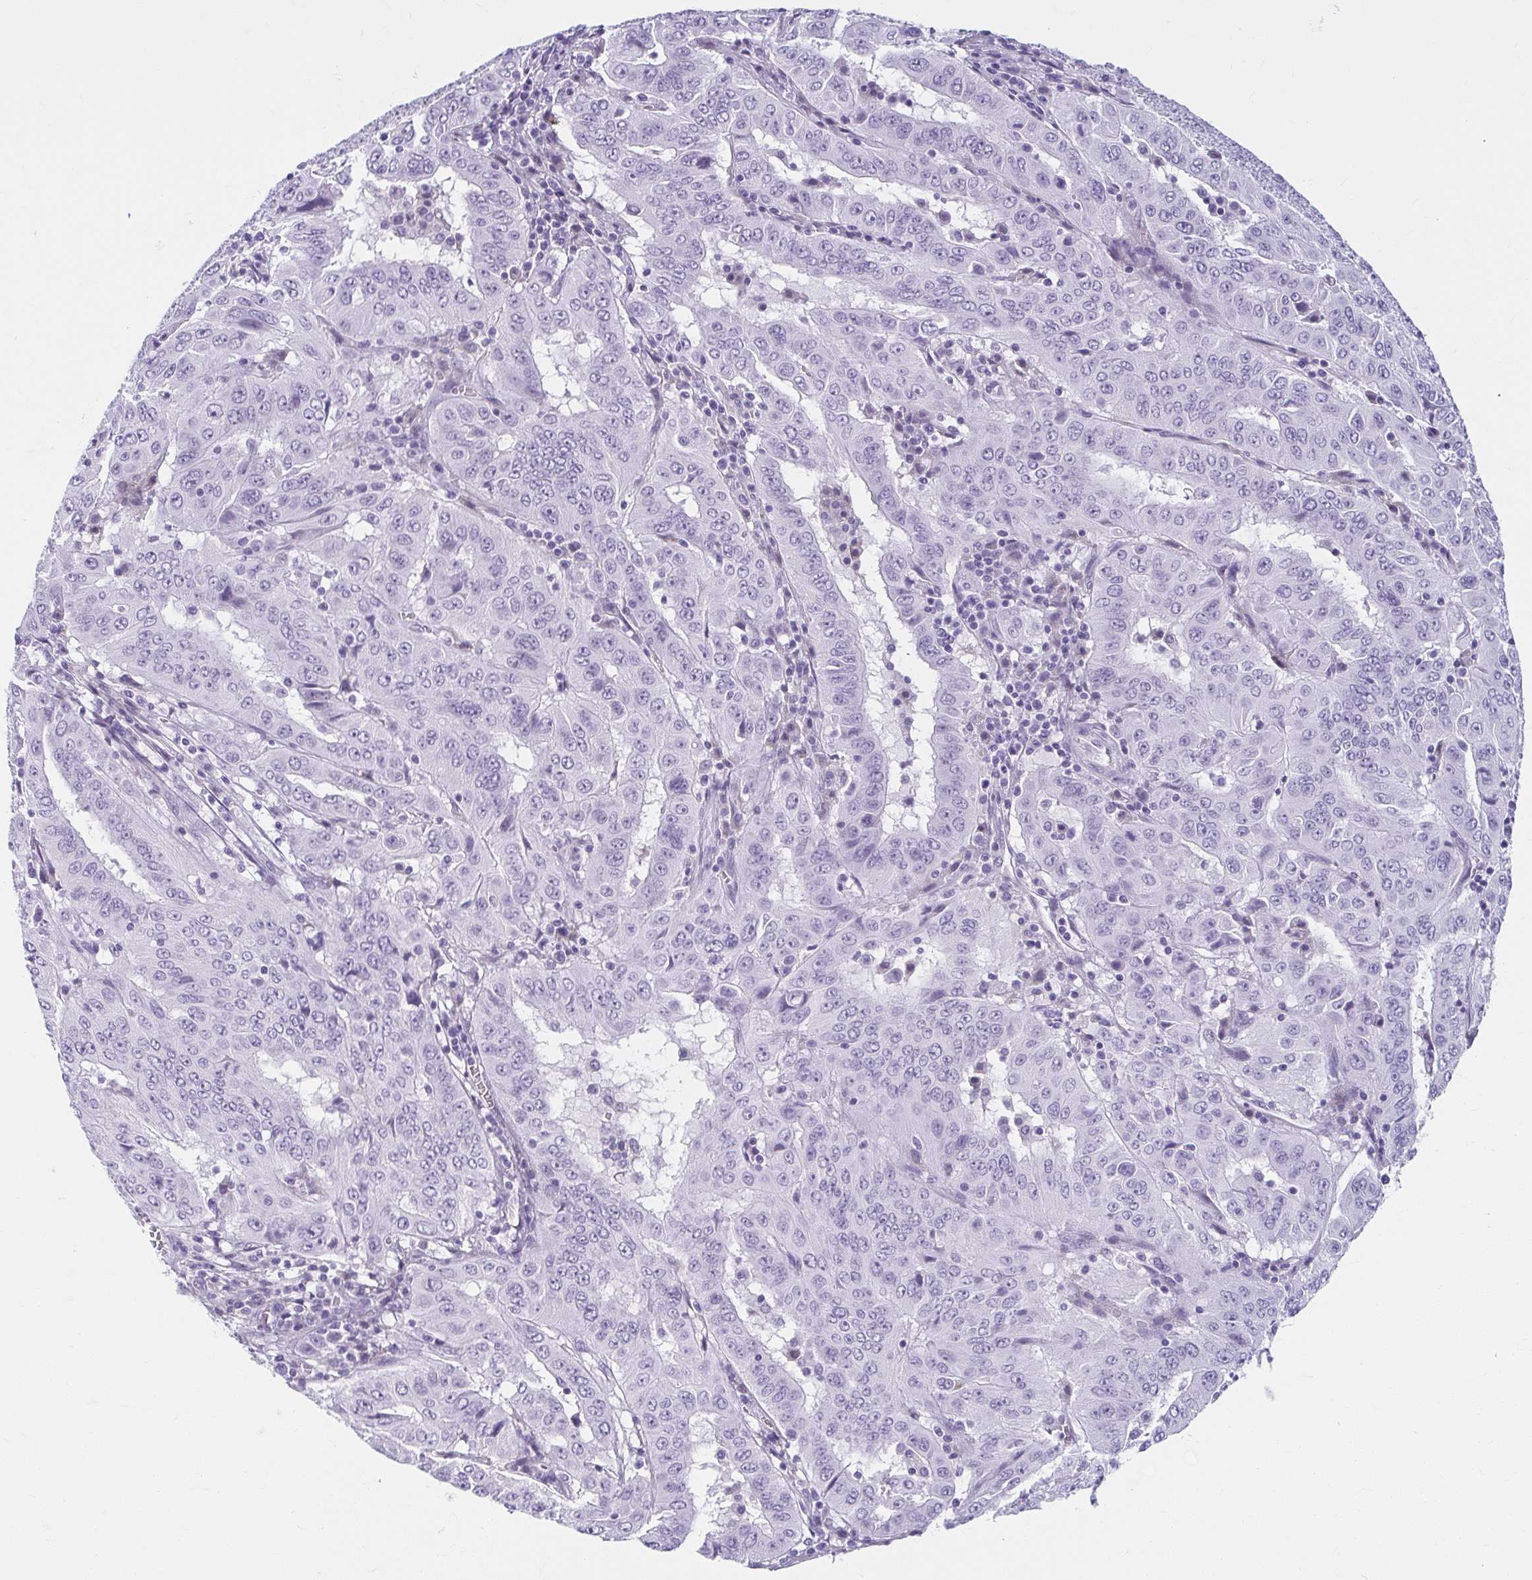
{"staining": {"intensity": "negative", "quantity": "none", "location": "none"}, "tissue": "pancreatic cancer", "cell_type": "Tumor cells", "image_type": "cancer", "snomed": [{"axis": "morphology", "description": "Adenocarcinoma, NOS"}, {"axis": "topography", "description": "Pancreas"}], "caption": "Tumor cells show no significant protein positivity in adenocarcinoma (pancreatic). The staining was performed using DAB (3,3'-diaminobenzidine) to visualize the protein expression in brown, while the nuclei were stained in blue with hematoxylin (Magnification: 20x).", "gene": "MOBP", "patient": {"sex": "male", "age": 63}}